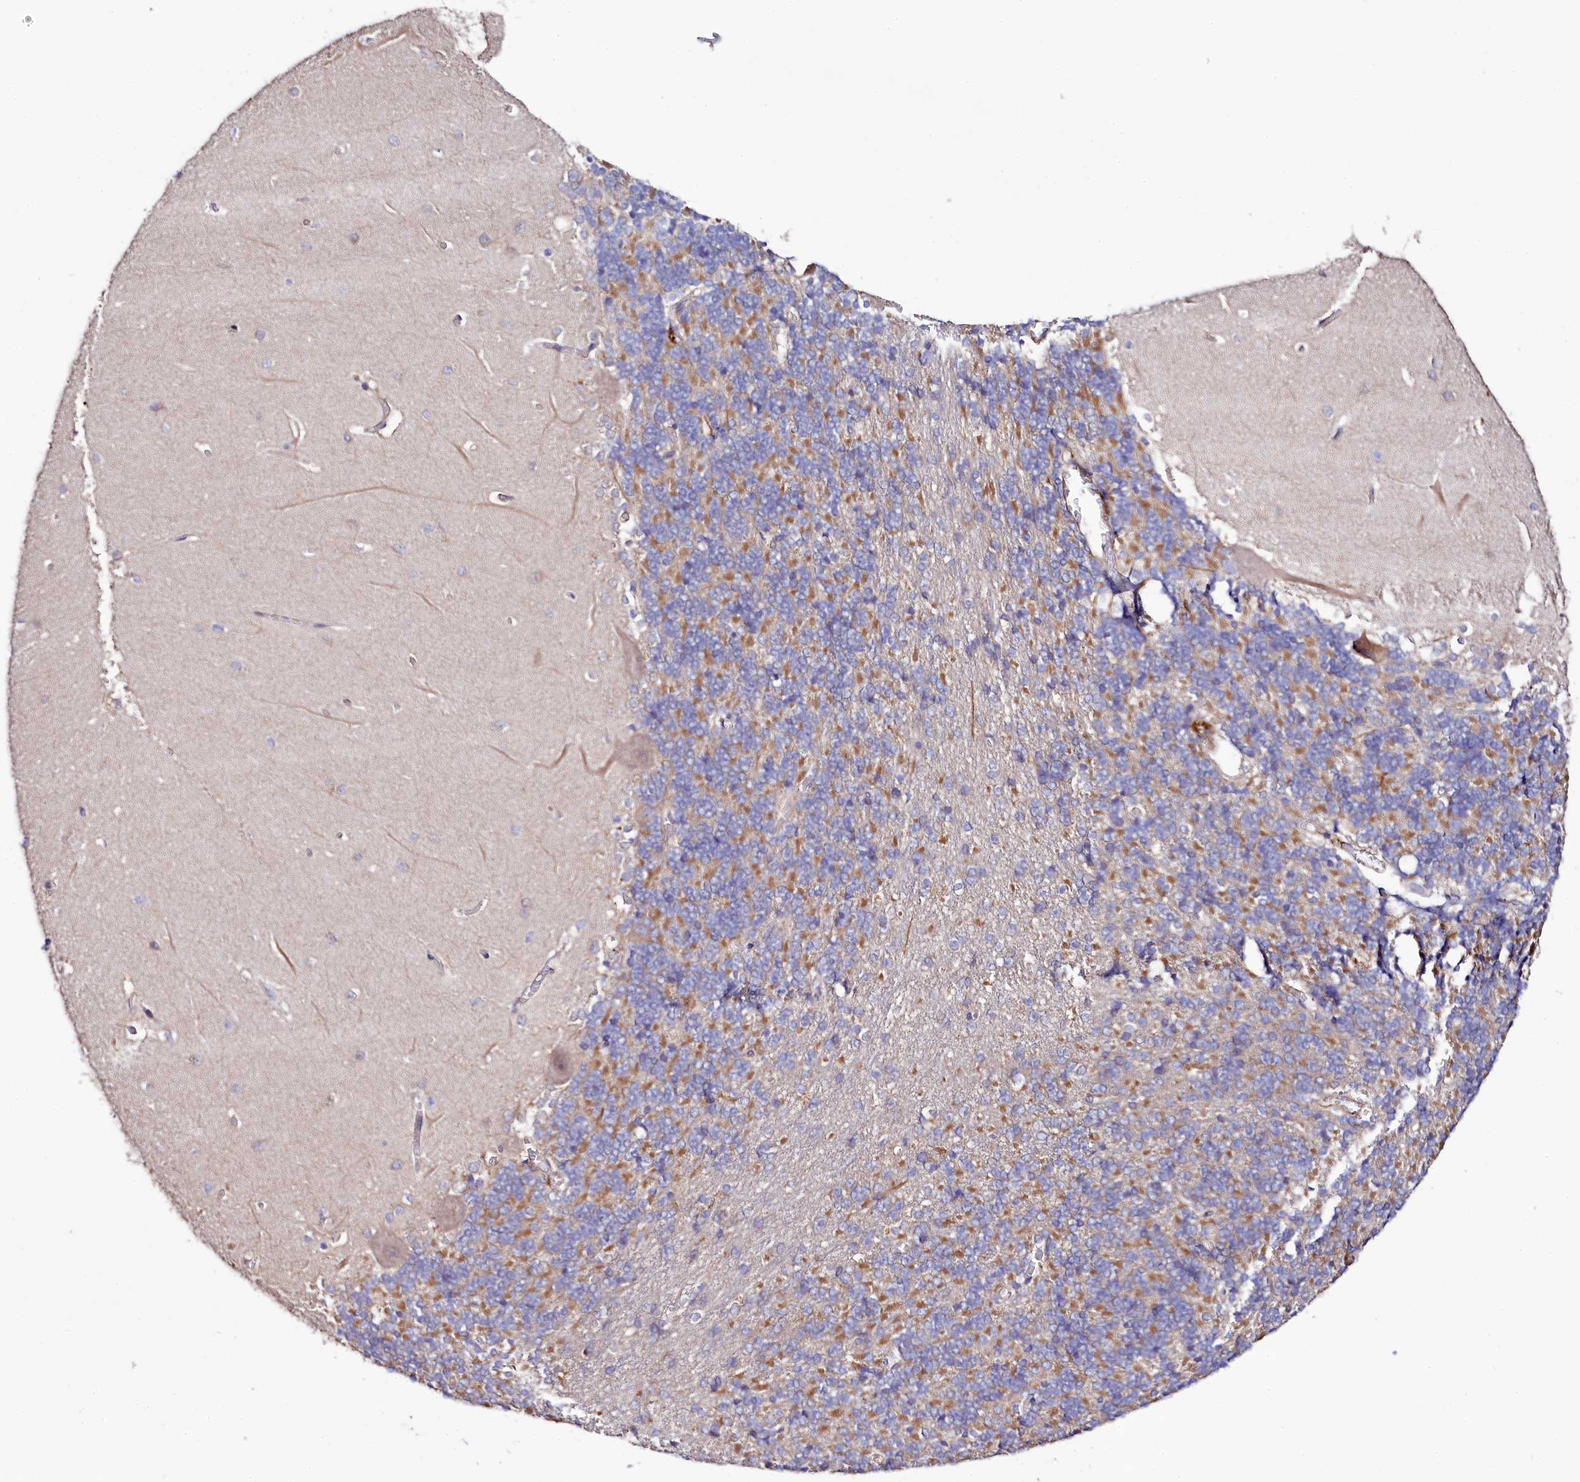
{"staining": {"intensity": "moderate", "quantity": "25%-75%", "location": "cytoplasmic/membranous"}, "tissue": "cerebellum", "cell_type": "Cells in granular layer", "image_type": "normal", "snomed": [{"axis": "morphology", "description": "Normal tissue, NOS"}, {"axis": "topography", "description": "Cerebellum"}], "caption": "This micrograph displays immunohistochemistry (IHC) staining of benign human cerebellum, with medium moderate cytoplasmic/membranous expression in approximately 25%-75% of cells in granular layer.", "gene": "TTC12", "patient": {"sex": "male", "age": 37}}